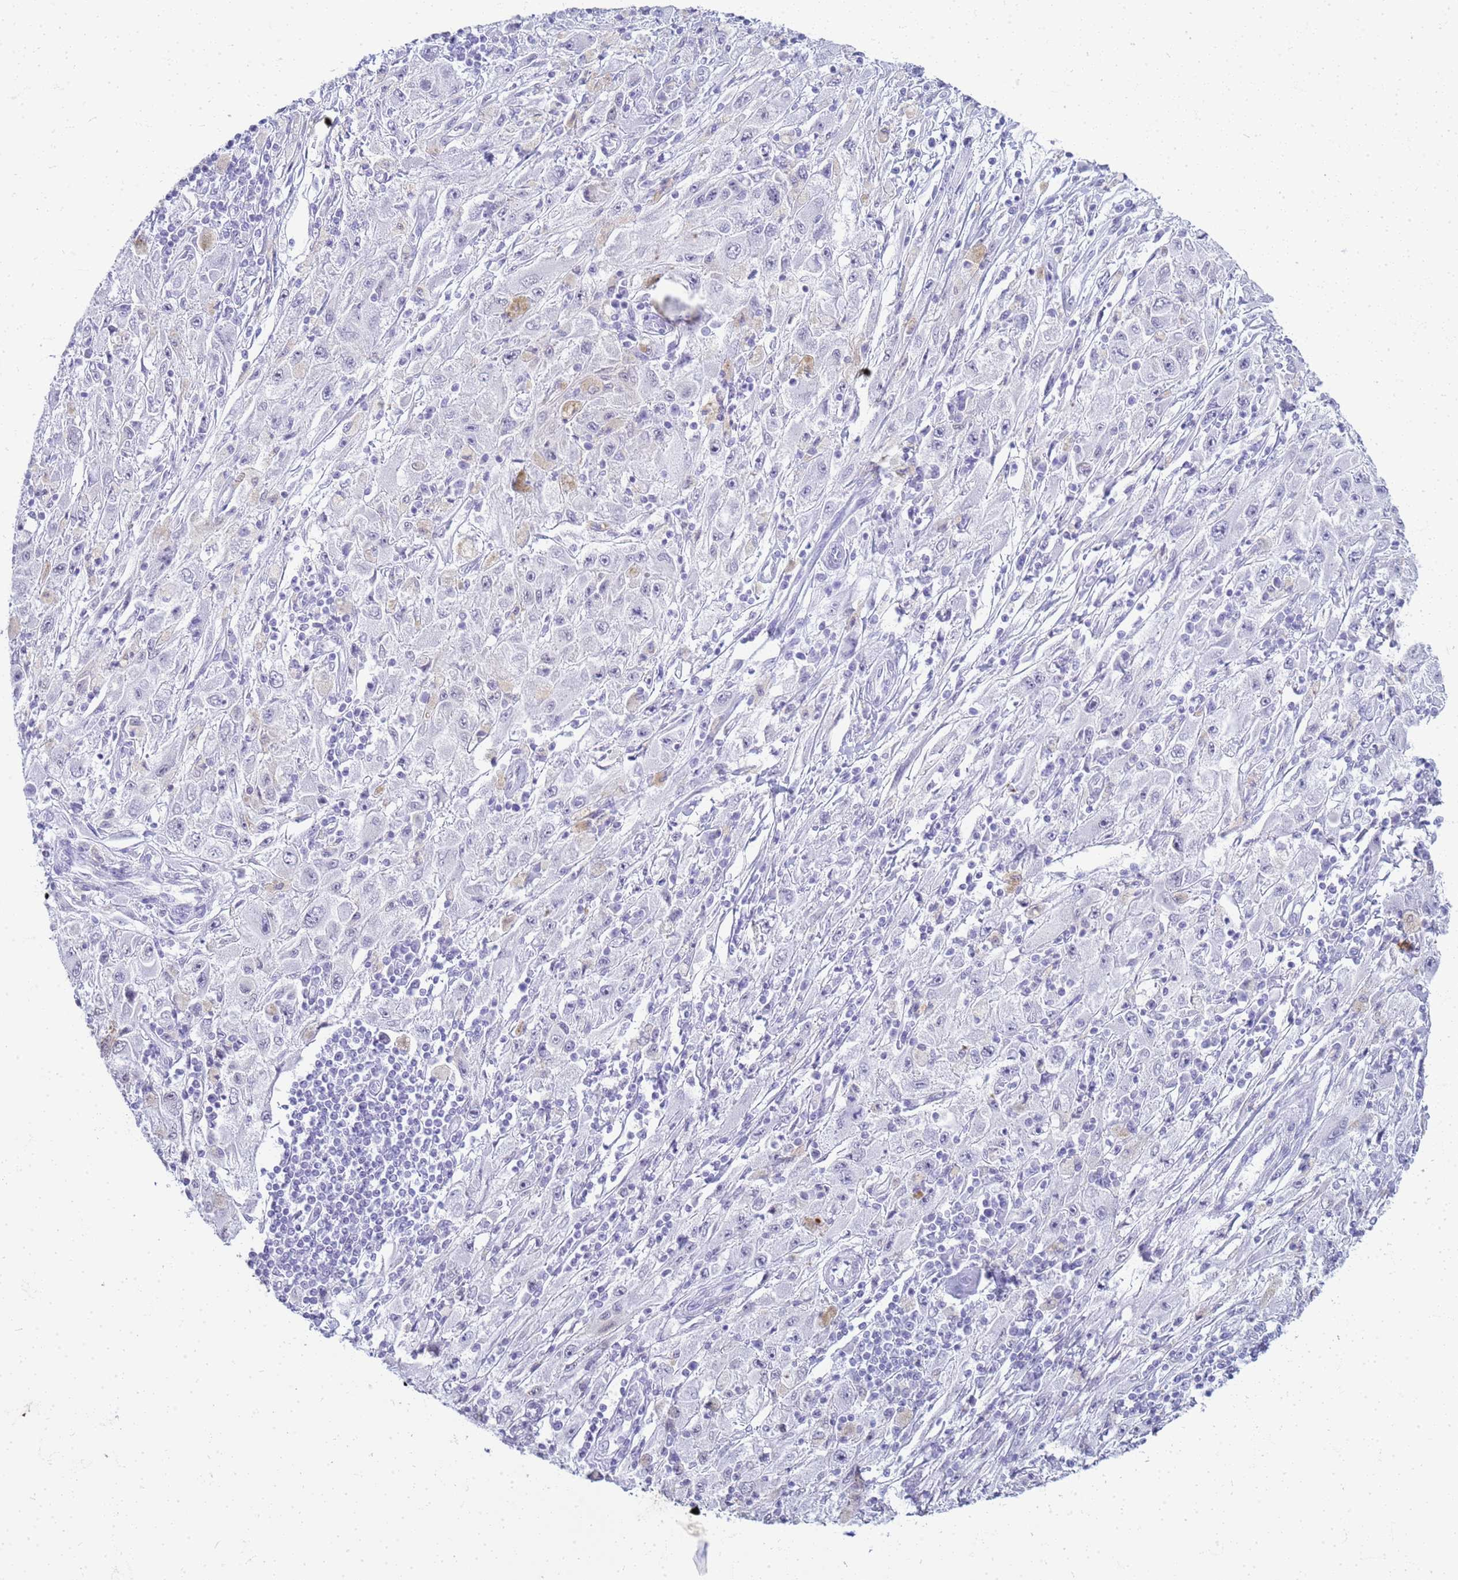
{"staining": {"intensity": "negative", "quantity": "none", "location": "none"}, "tissue": "melanoma", "cell_type": "Tumor cells", "image_type": "cancer", "snomed": [{"axis": "morphology", "description": "Malignant melanoma, Metastatic site"}, {"axis": "topography", "description": "Skin"}], "caption": "A photomicrograph of malignant melanoma (metastatic site) stained for a protein displays no brown staining in tumor cells. (DAB (3,3'-diaminobenzidine) immunohistochemistry, high magnification).", "gene": "SLC7A9", "patient": {"sex": "male", "age": 53}}